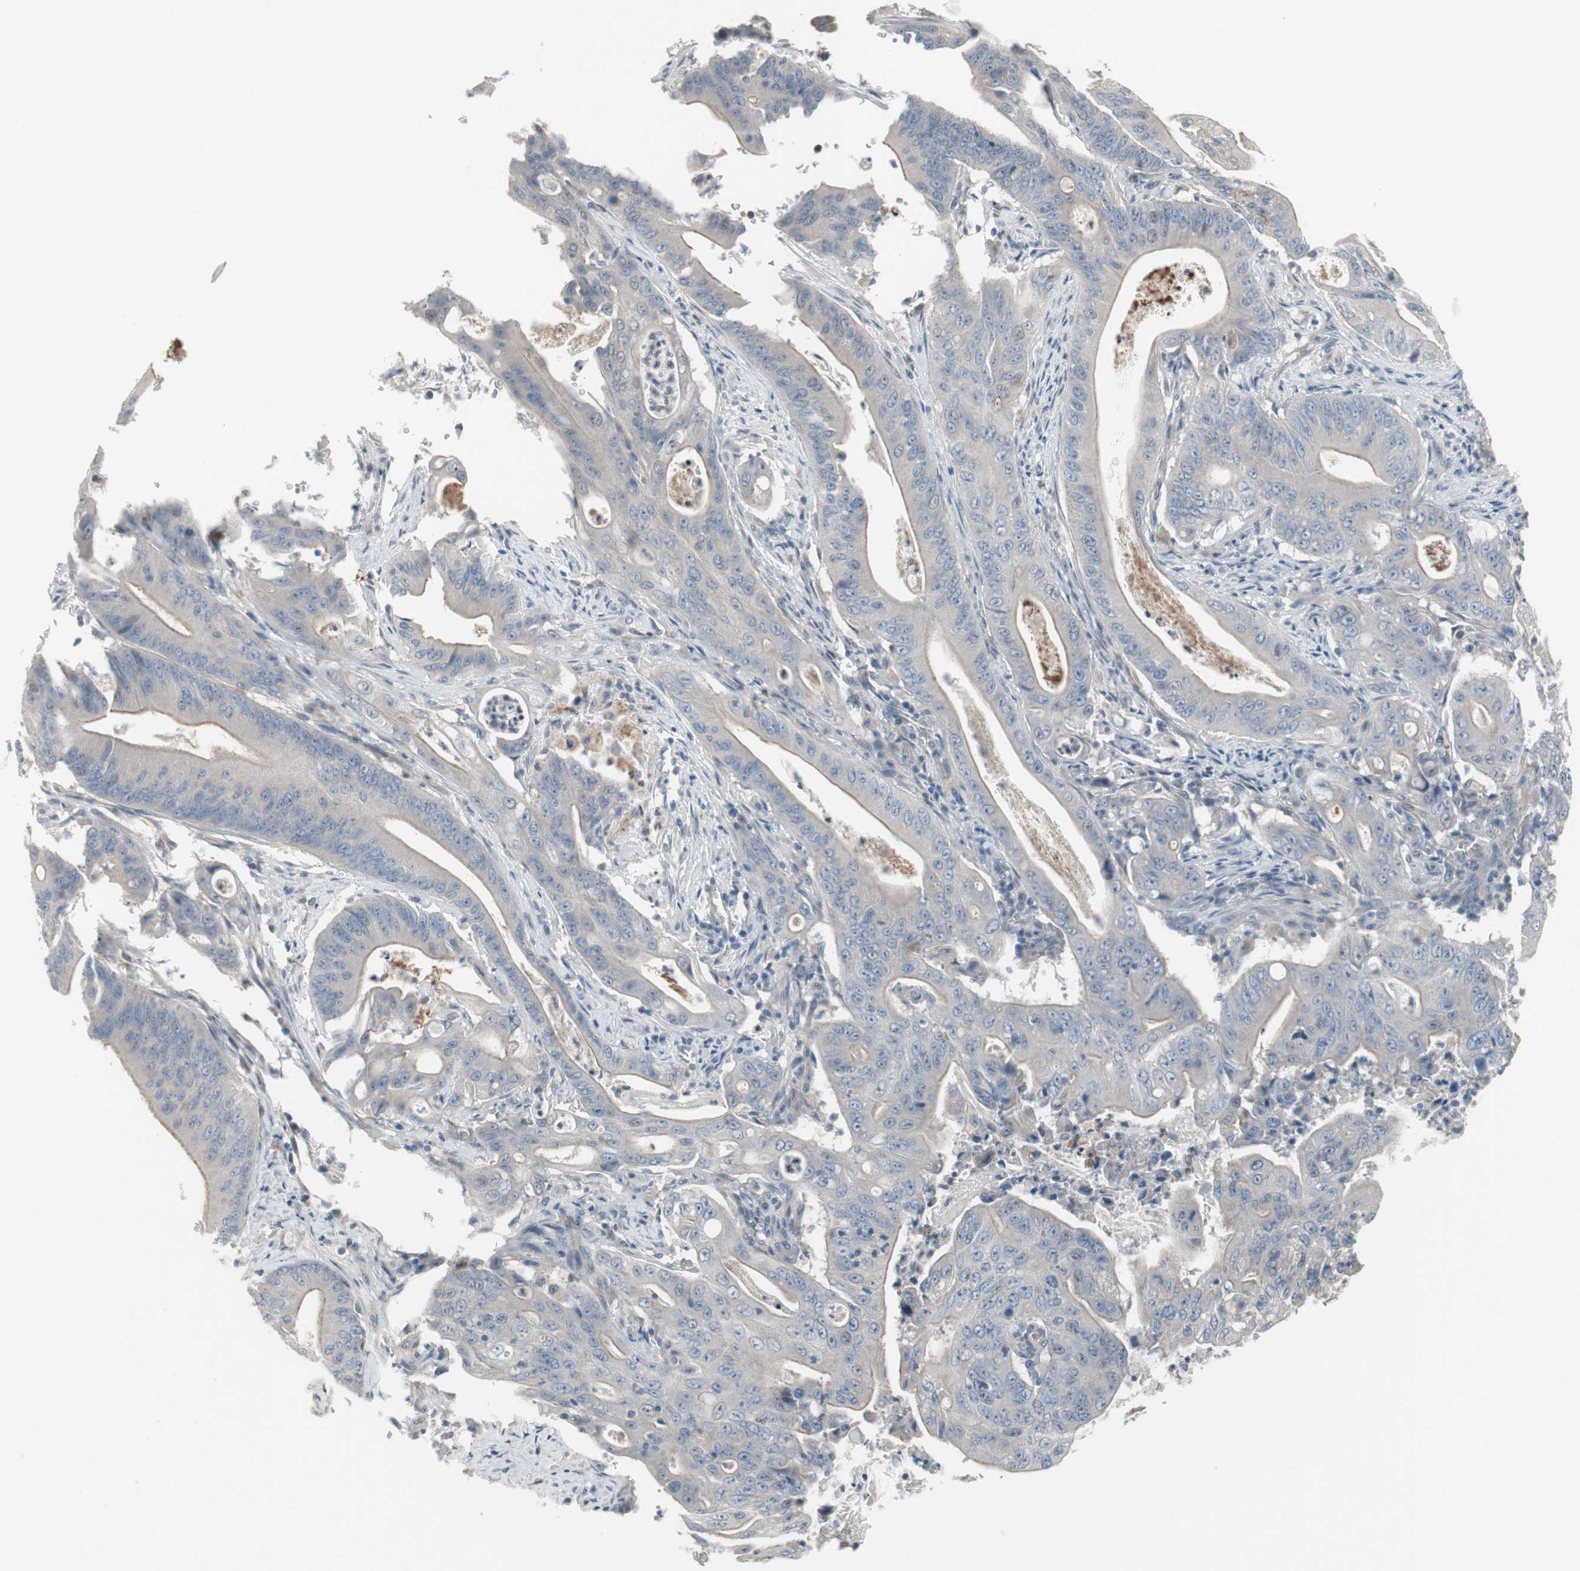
{"staining": {"intensity": "weak", "quantity": "25%-75%", "location": "cytoplasmic/membranous"}, "tissue": "pancreatic cancer", "cell_type": "Tumor cells", "image_type": "cancer", "snomed": [{"axis": "morphology", "description": "Normal tissue, NOS"}, {"axis": "topography", "description": "Lymph node"}], "caption": "Pancreatic cancer stained with DAB immunohistochemistry (IHC) displays low levels of weak cytoplasmic/membranous expression in about 25%-75% of tumor cells.", "gene": "CAND2", "patient": {"sex": "male", "age": 62}}